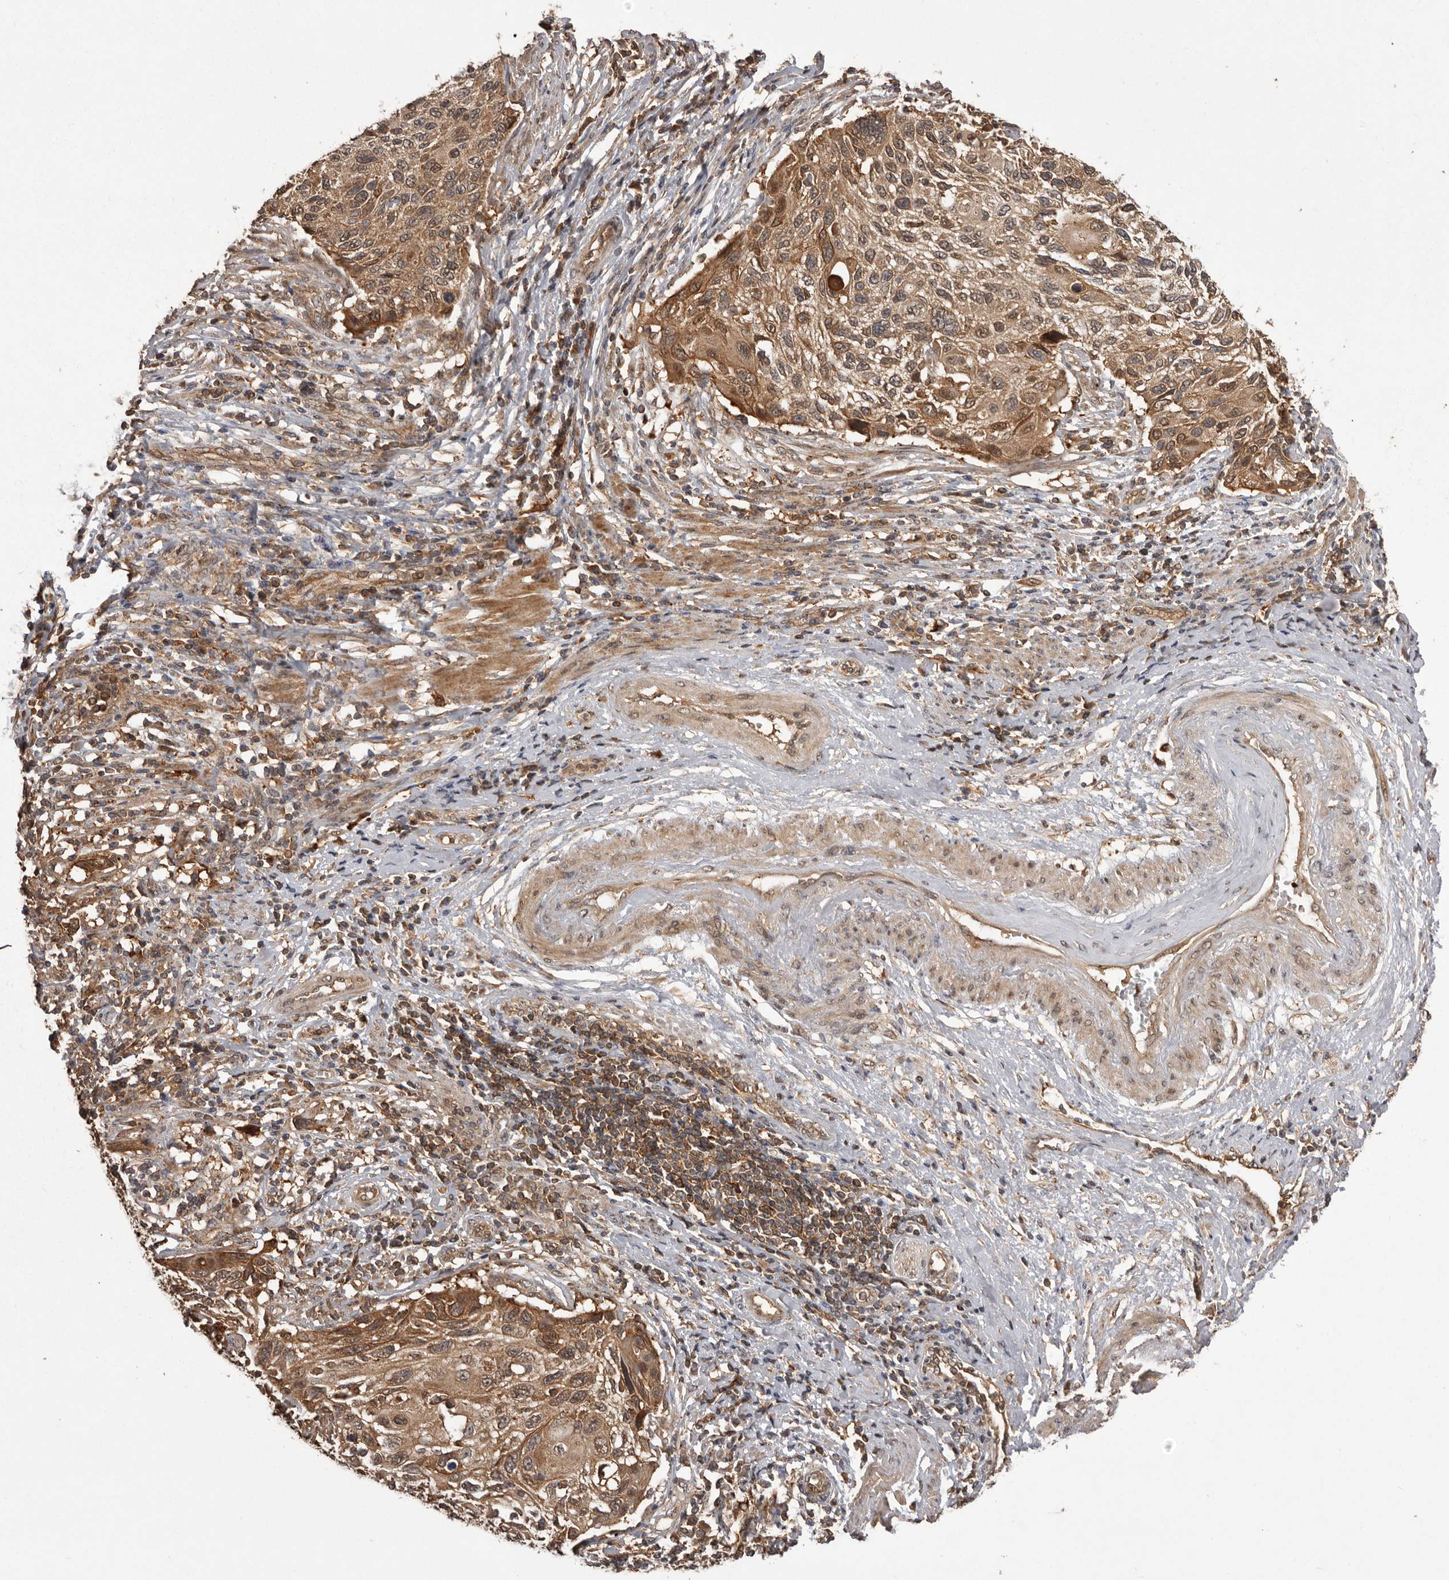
{"staining": {"intensity": "moderate", "quantity": ">75%", "location": "cytoplasmic/membranous"}, "tissue": "cervical cancer", "cell_type": "Tumor cells", "image_type": "cancer", "snomed": [{"axis": "morphology", "description": "Squamous cell carcinoma, NOS"}, {"axis": "topography", "description": "Cervix"}], "caption": "The photomicrograph exhibits staining of cervical squamous cell carcinoma, revealing moderate cytoplasmic/membranous protein expression (brown color) within tumor cells.", "gene": "SLC22A3", "patient": {"sex": "female", "age": 70}}